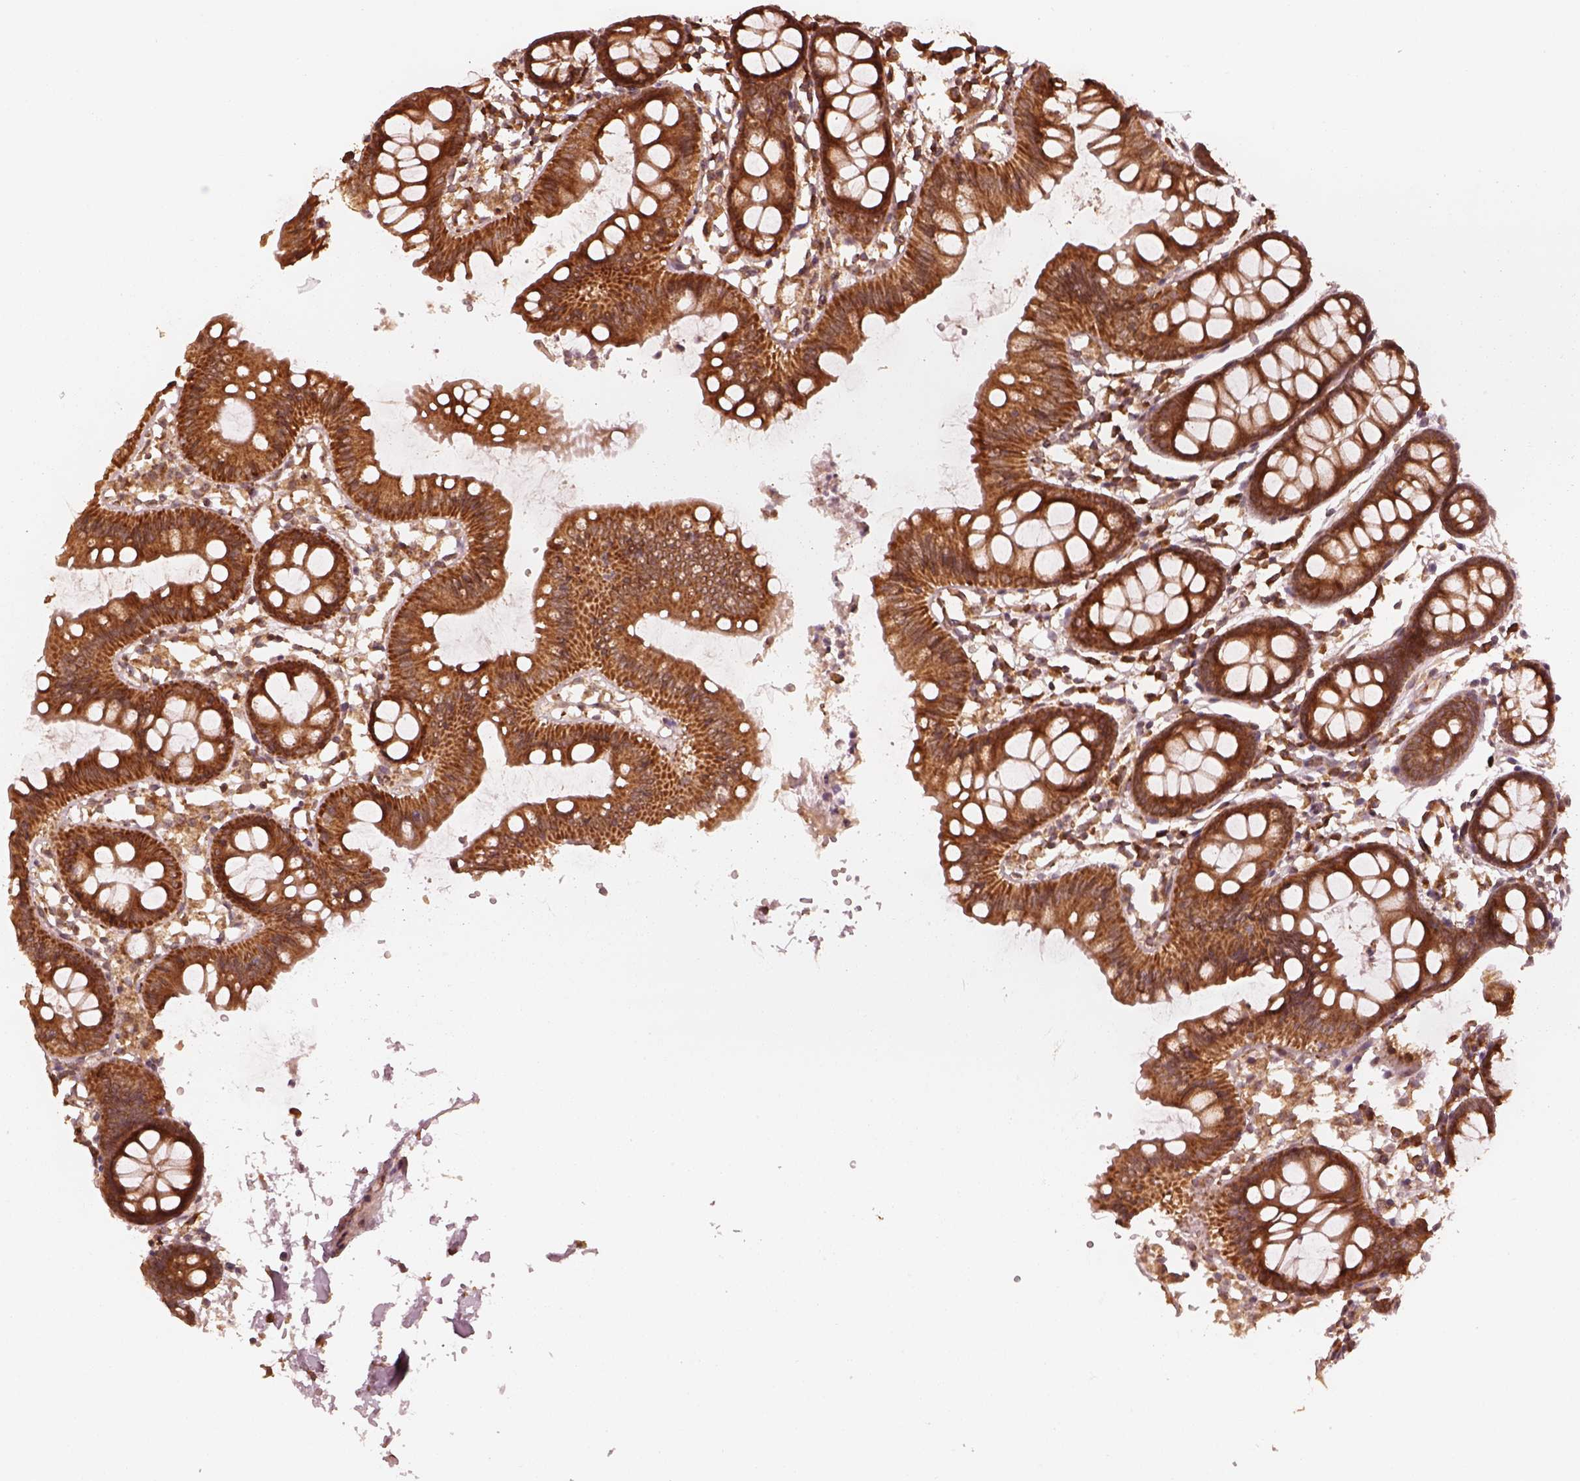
{"staining": {"intensity": "weak", "quantity": ">75%", "location": "cytoplasmic/membranous"}, "tissue": "colon", "cell_type": "Endothelial cells", "image_type": "normal", "snomed": [{"axis": "morphology", "description": "Normal tissue, NOS"}, {"axis": "topography", "description": "Colon"}], "caption": "Protein positivity by immunohistochemistry (IHC) exhibits weak cytoplasmic/membranous positivity in approximately >75% of endothelial cells in unremarkable colon.", "gene": "DNAJC25", "patient": {"sex": "female", "age": 84}}